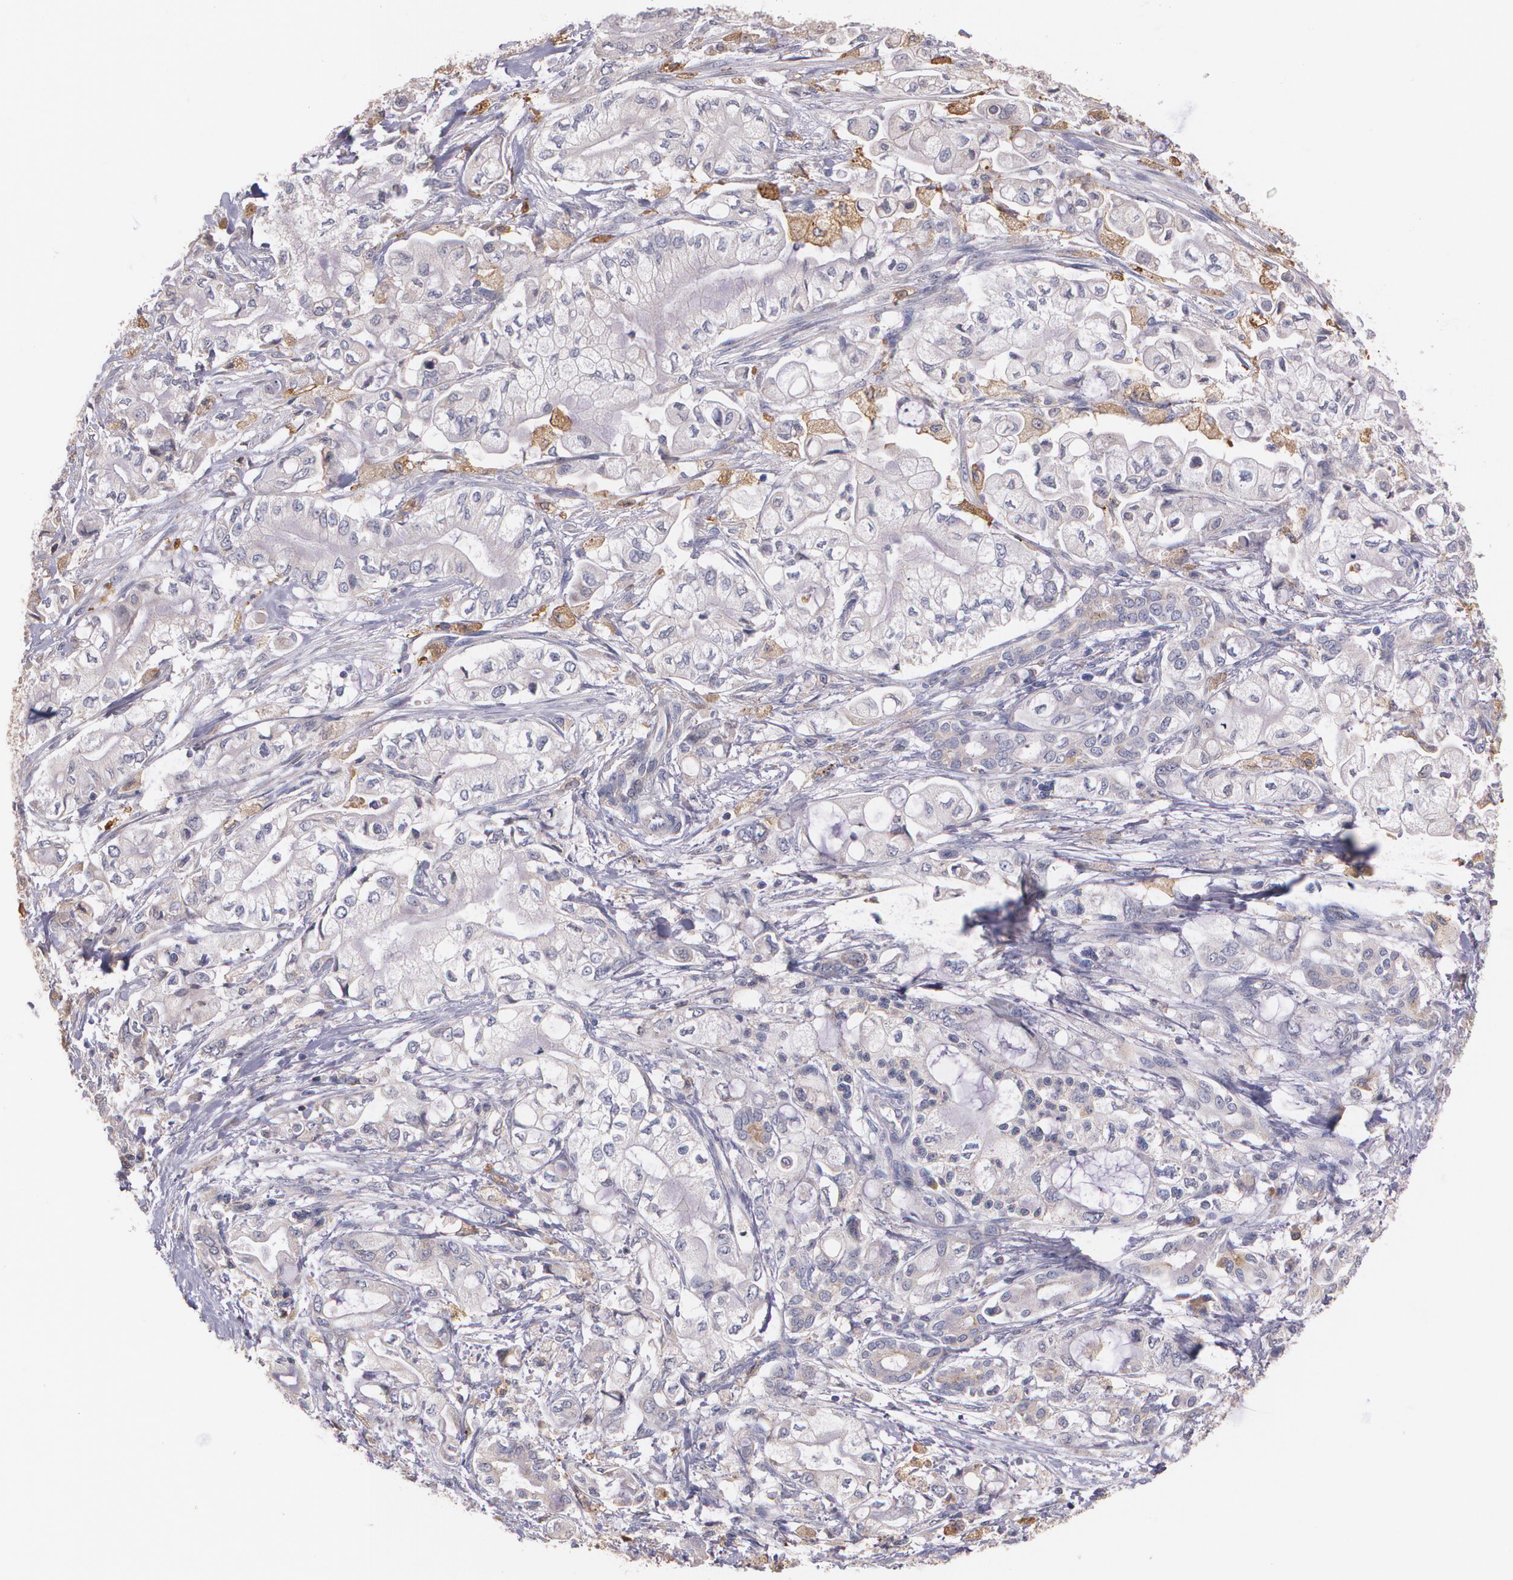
{"staining": {"intensity": "weak", "quantity": "<25%", "location": "cytoplasmic/membranous"}, "tissue": "pancreatic cancer", "cell_type": "Tumor cells", "image_type": "cancer", "snomed": [{"axis": "morphology", "description": "Adenocarcinoma, NOS"}, {"axis": "topography", "description": "Pancreas"}], "caption": "Immunohistochemical staining of human pancreatic adenocarcinoma shows no significant expression in tumor cells. The staining is performed using DAB brown chromogen with nuclei counter-stained in using hematoxylin.", "gene": "AMBP", "patient": {"sex": "male", "age": 79}}